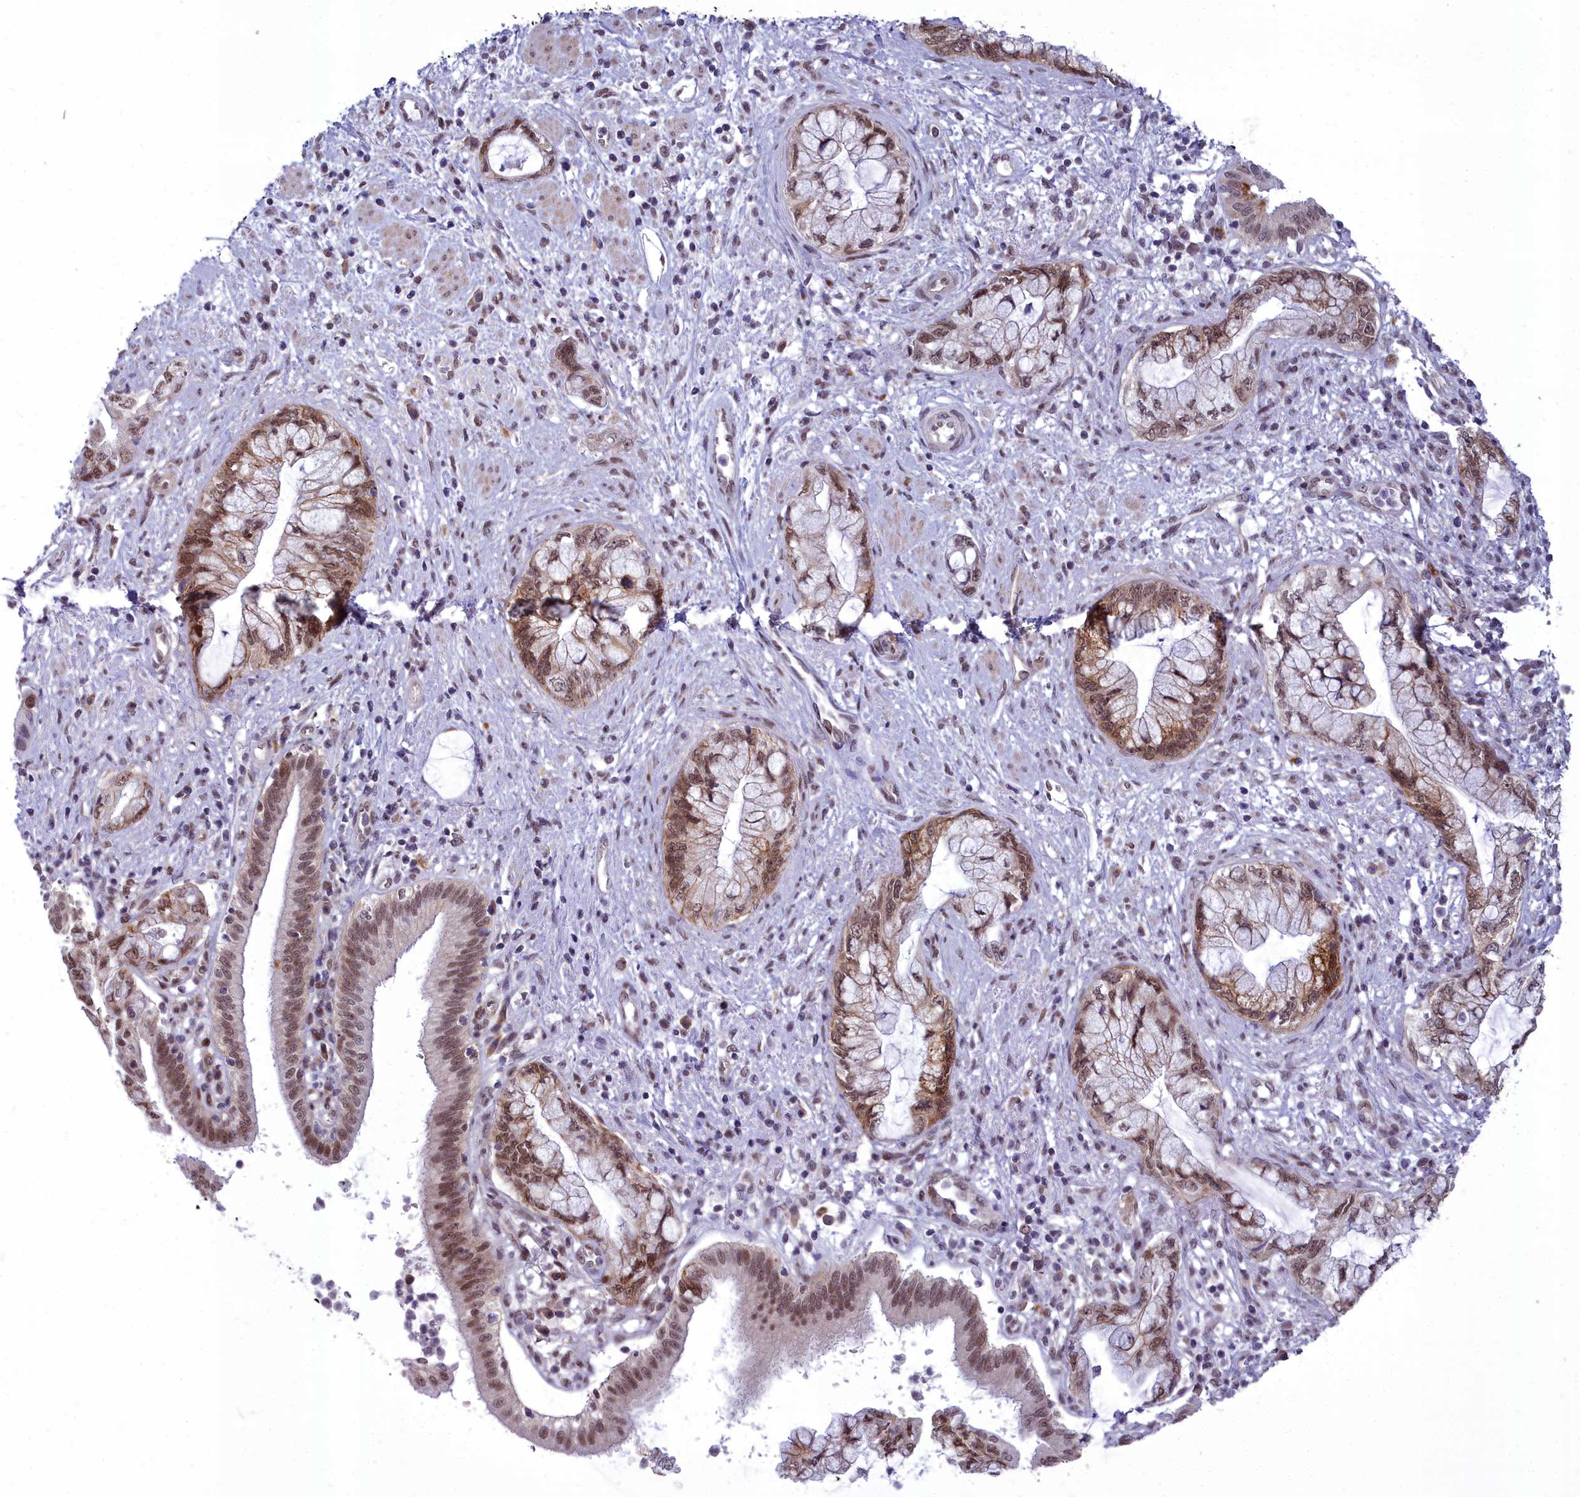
{"staining": {"intensity": "moderate", "quantity": ">75%", "location": "cytoplasmic/membranous,nuclear"}, "tissue": "pancreatic cancer", "cell_type": "Tumor cells", "image_type": "cancer", "snomed": [{"axis": "morphology", "description": "Adenocarcinoma, NOS"}, {"axis": "topography", "description": "Pancreas"}], "caption": "Immunohistochemistry micrograph of adenocarcinoma (pancreatic) stained for a protein (brown), which reveals medium levels of moderate cytoplasmic/membranous and nuclear staining in approximately >75% of tumor cells.", "gene": "CEACAM19", "patient": {"sex": "female", "age": 73}}